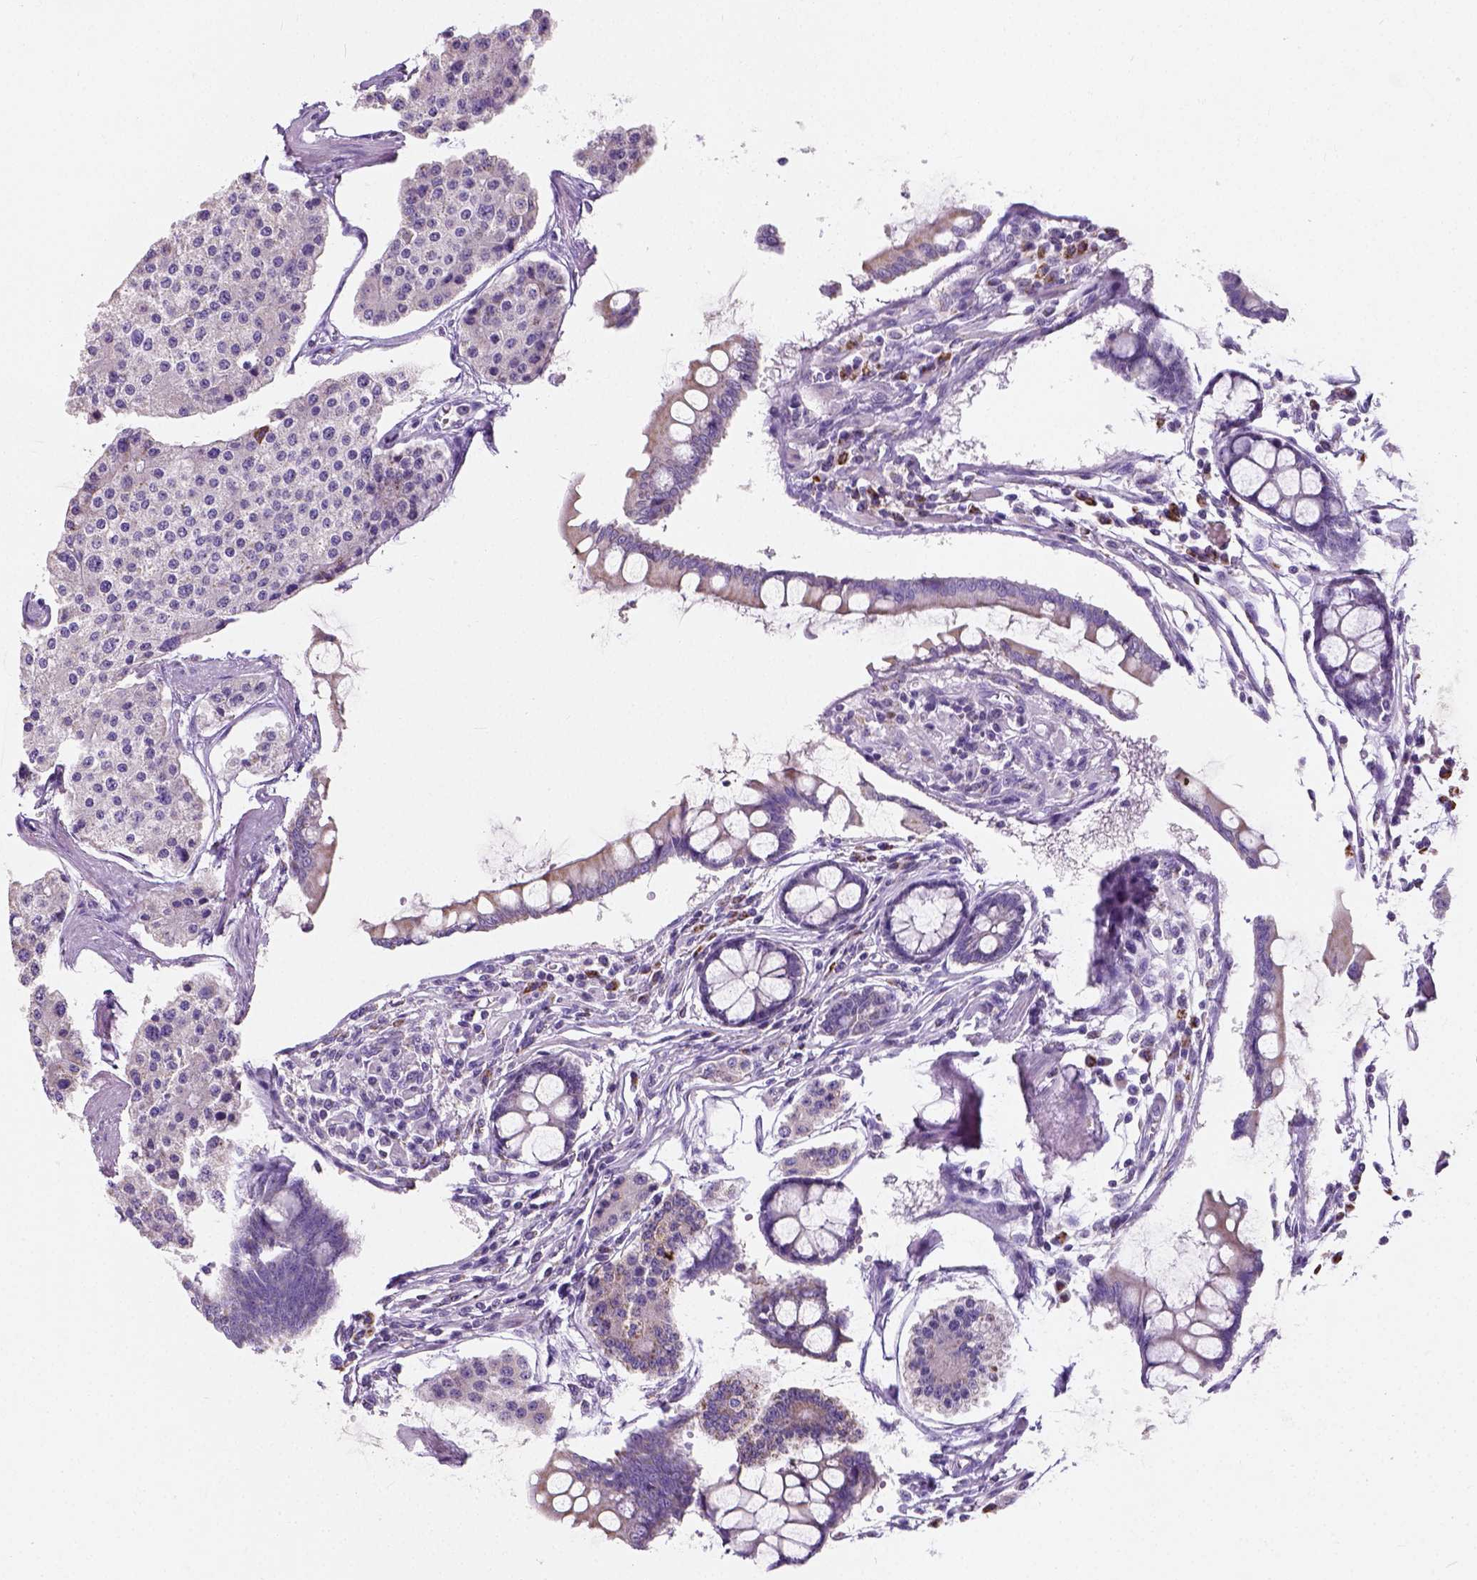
{"staining": {"intensity": "negative", "quantity": "none", "location": "none"}, "tissue": "carcinoid", "cell_type": "Tumor cells", "image_type": "cancer", "snomed": [{"axis": "morphology", "description": "Carcinoid, malignant, NOS"}, {"axis": "topography", "description": "Small intestine"}], "caption": "A high-resolution histopathology image shows immunohistochemistry (IHC) staining of carcinoid, which displays no significant expression in tumor cells.", "gene": "CHODL", "patient": {"sex": "female", "age": 65}}